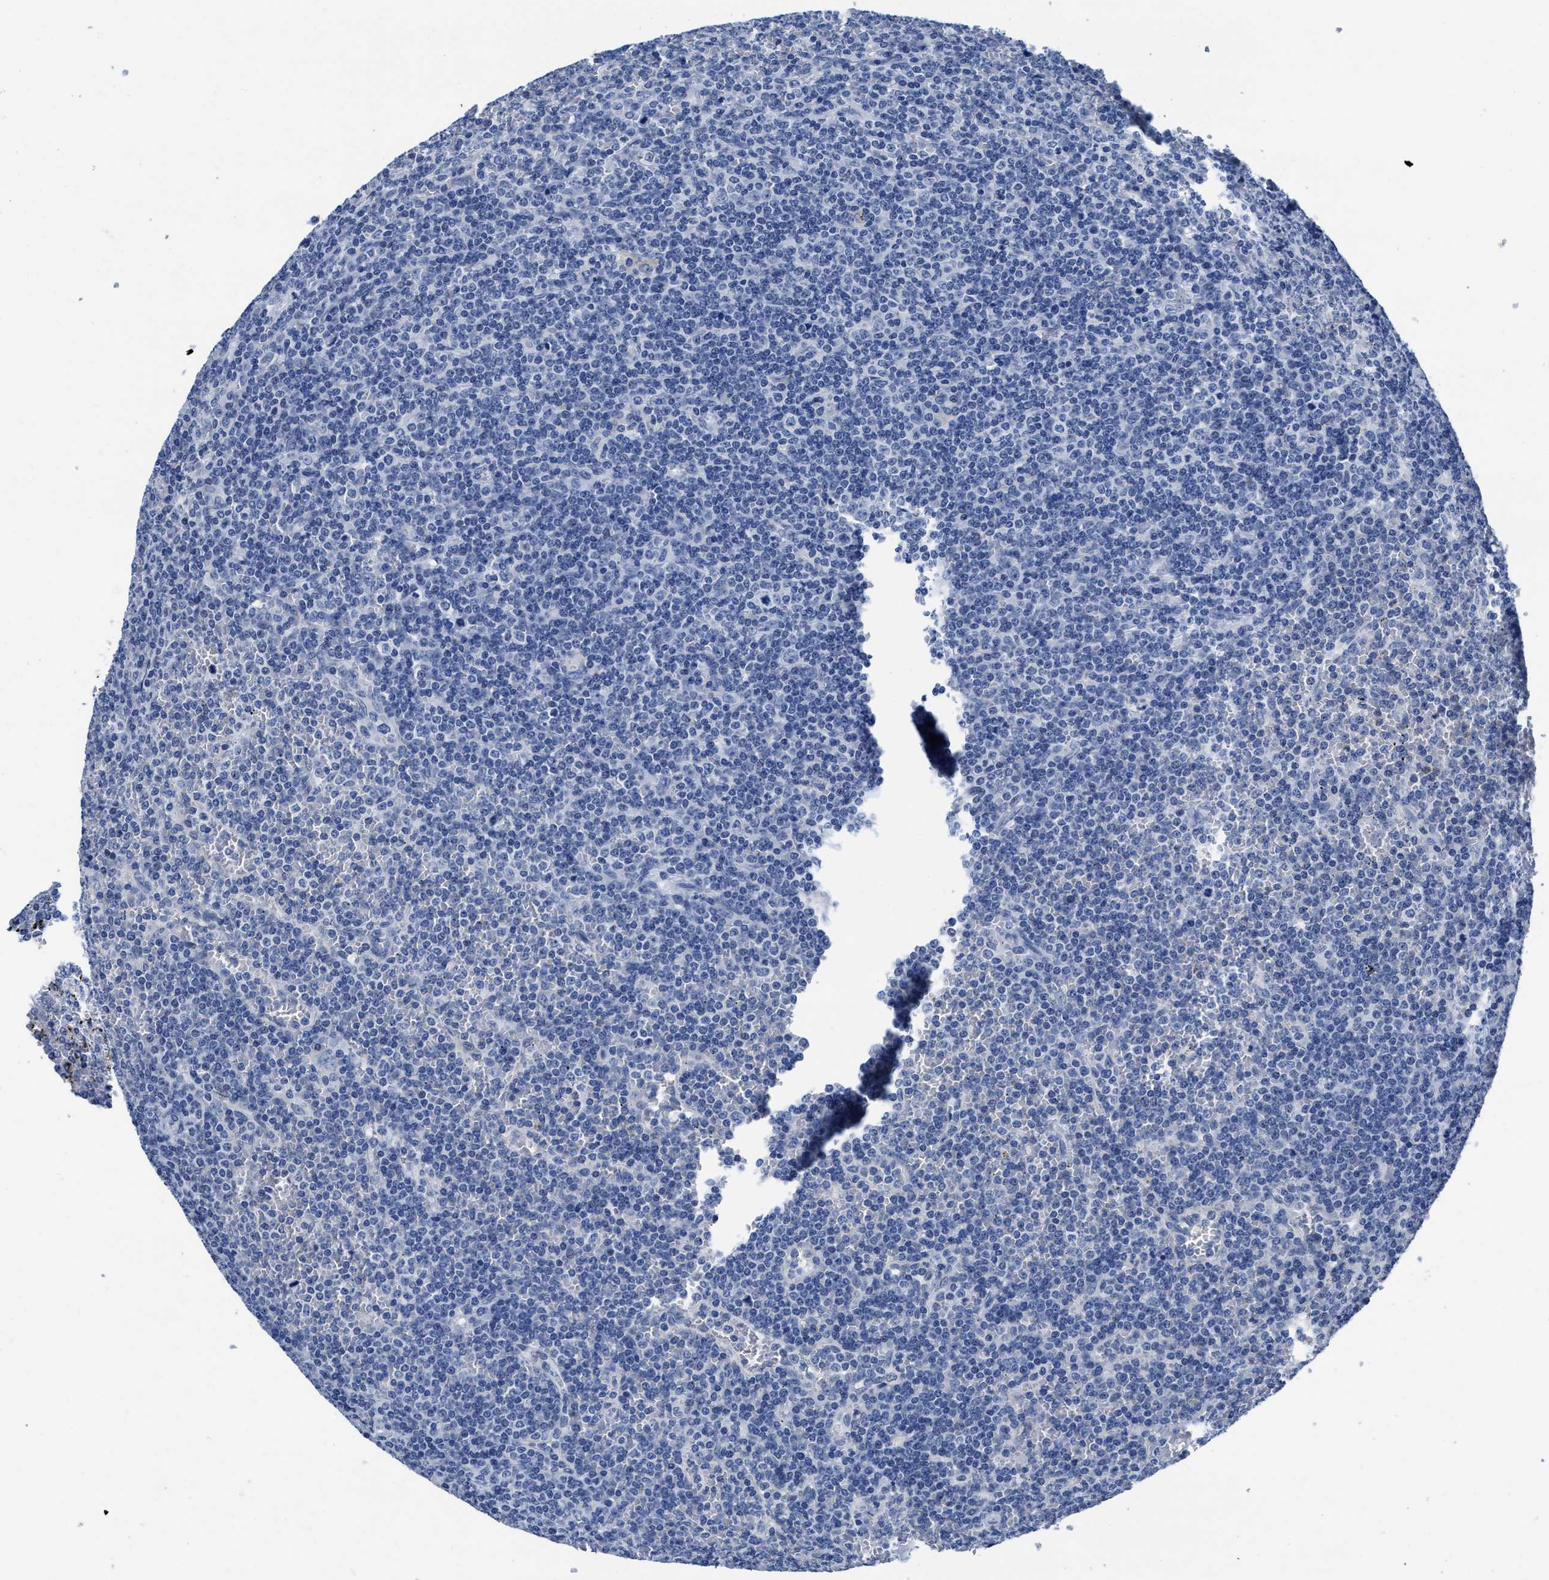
{"staining": {"intensity": "negative", "quantity": "none", "location": "none"}, "tissue": "lymphoma", "cell_type": "Tumor cells", "image_type": "cancer", "snomed": [{"axis": "morphology", "description": "Malignant lymphoma, non-Hodgkin's type, Low grade"}, {"axis": "topography", "description": "Spleen"}], "caption": "Tumor cells are negative for brown protein staining in malignant lymphoma, non-Hodgkin's type (low-grade).", "gene": "HOOK1", "patient": {"sex": "female", "age": 19}}